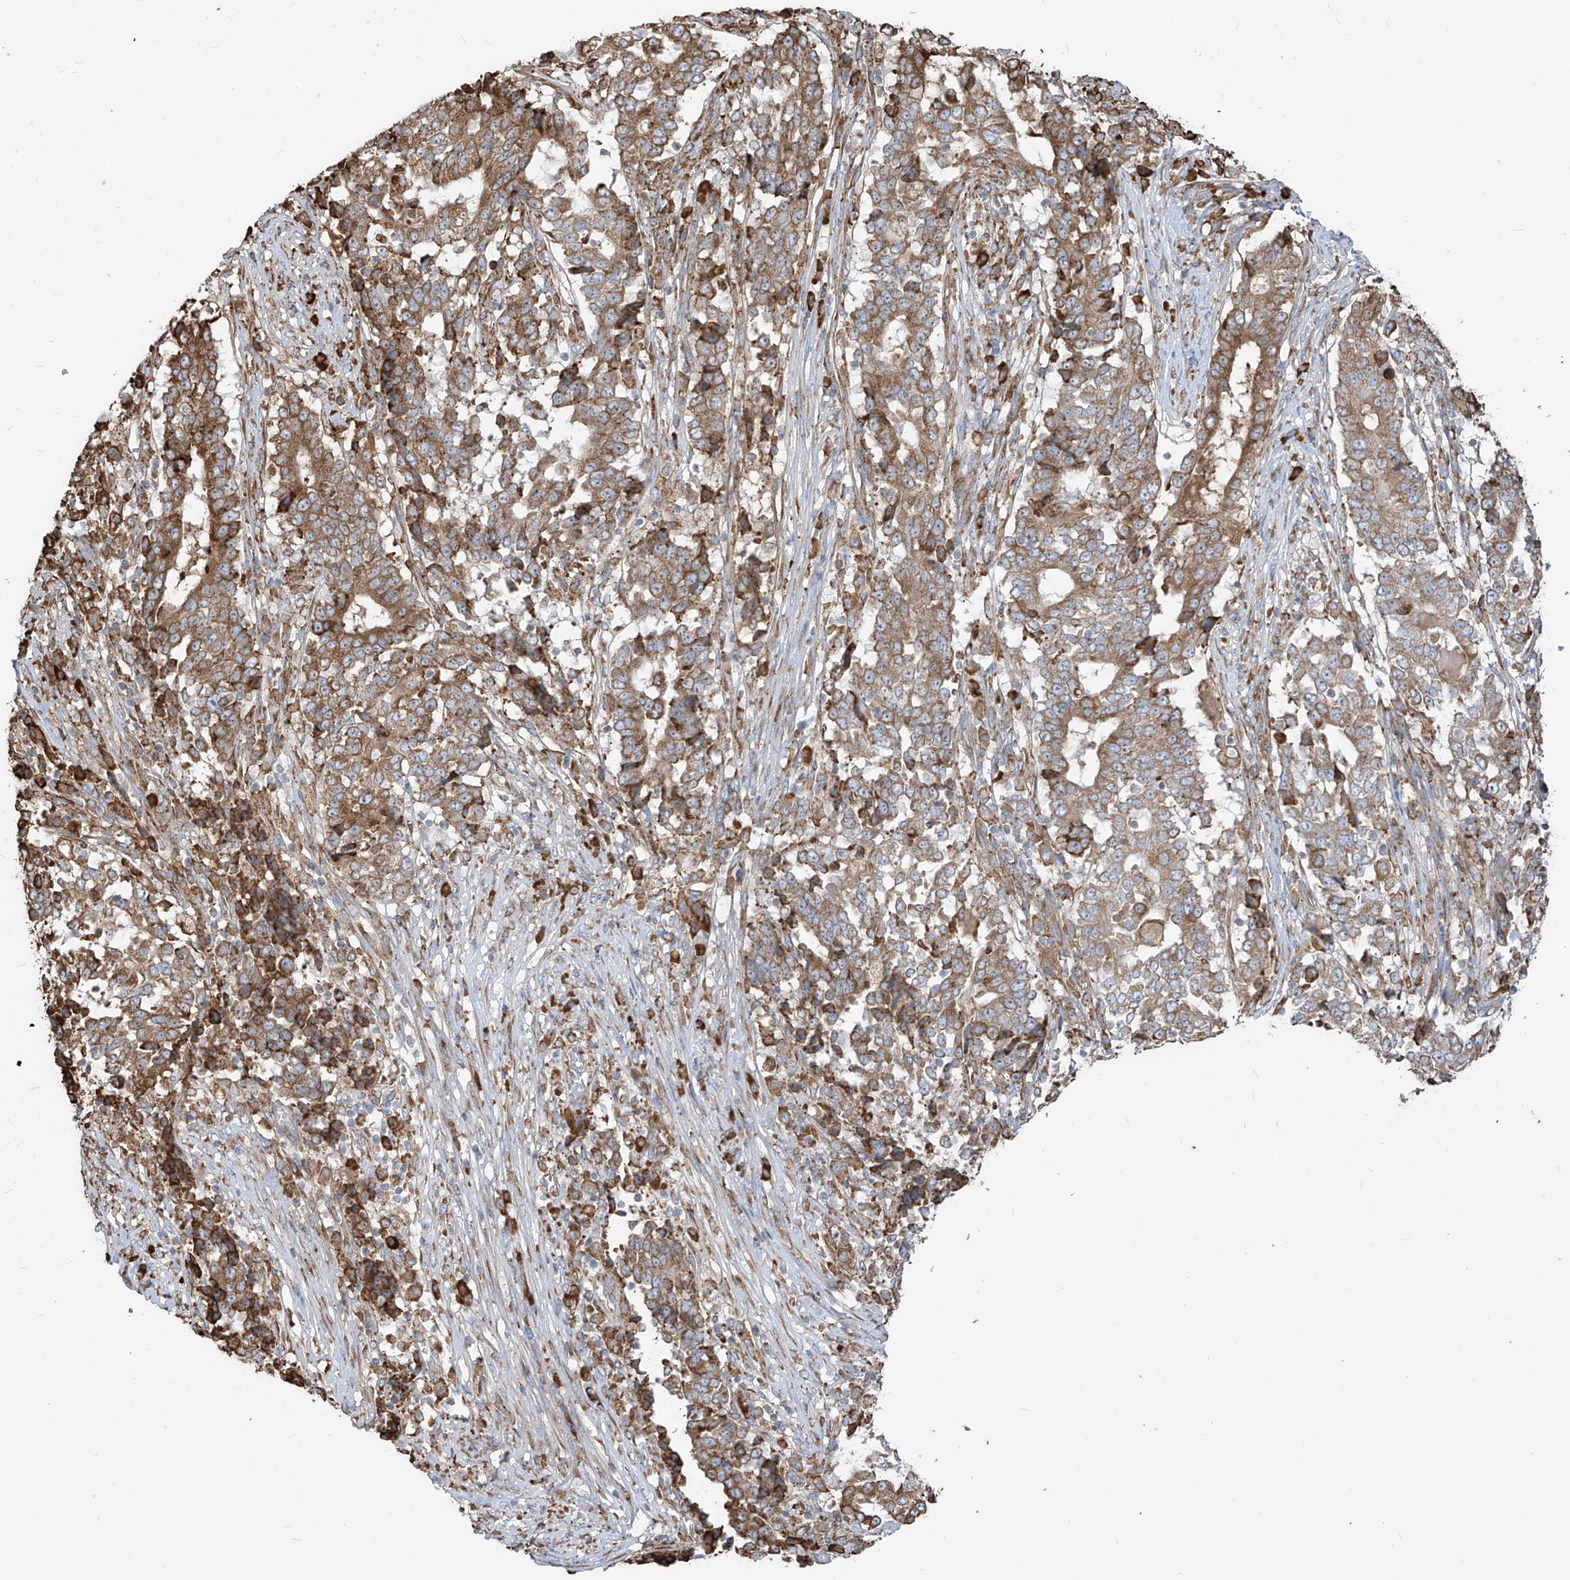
{"staining": {"intensity": "moderate", "quantity": ">75%", "location": "cytoplasmic/membranous"}, "tissue": "stomach cancer", "cell_type": "Tumor cells", "image_type": "cancer", "snomed": [{"axis": "morphology", "description": "Adenocarcinoma, NOS"}, {"axis": "topography", "description": "Stomach"}], "caption": "Protein analysis of adenocarcinoma (stomach) tissue shows moderate cytoplasmic/membranous expression in approximately >75% of tumor cells. Ihc stains the protein of interest in brown and the nuclei are stained blue.", "gene": "PDIA6", "patient": {"sex": "male", "age": 59}}